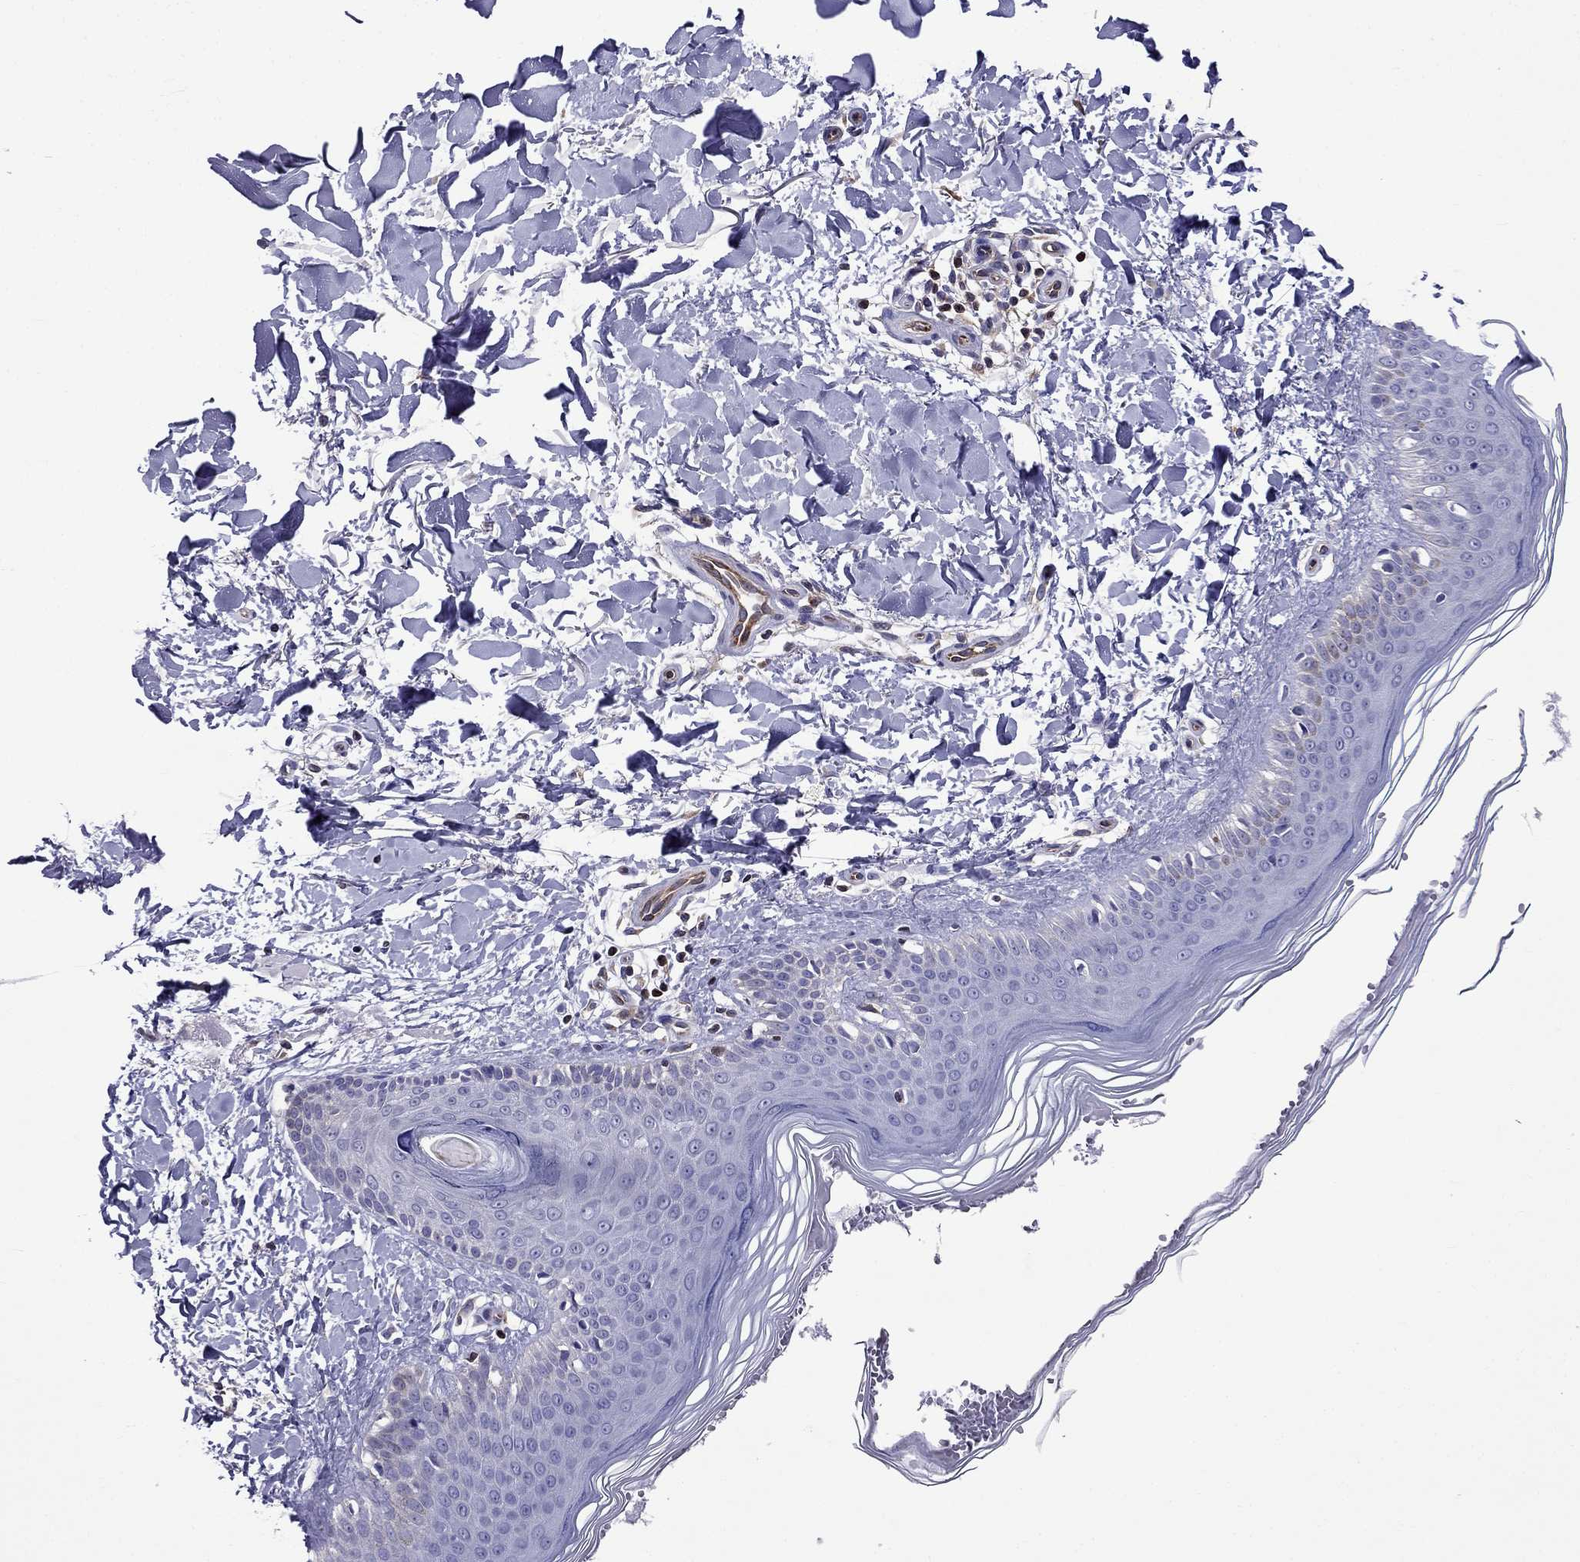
{"staining": {"intensity": "negative", "quantity": "none", "location": "none"}, "tissue": "melanoma", "cell_type": "Tumor cells", "image_type": "cancer", "snomed": [{"axis": "morphology", "description": "Malignant melanoma, NOS"}, {"axis": "topography", "description": "Skin"}], "caption": "Immunohistochemical staining of human melanoma exhibits no significant staining in tumor cells. (Stains: DAB (3,3'-diaminobenzidine) immunohistochemistry (IHC) with hematoxylin counter stain, Microscopy: brightfield microscopy at high magnification).", "gene": "GNAL", "patient": {"sex": "female", "age": 73}}